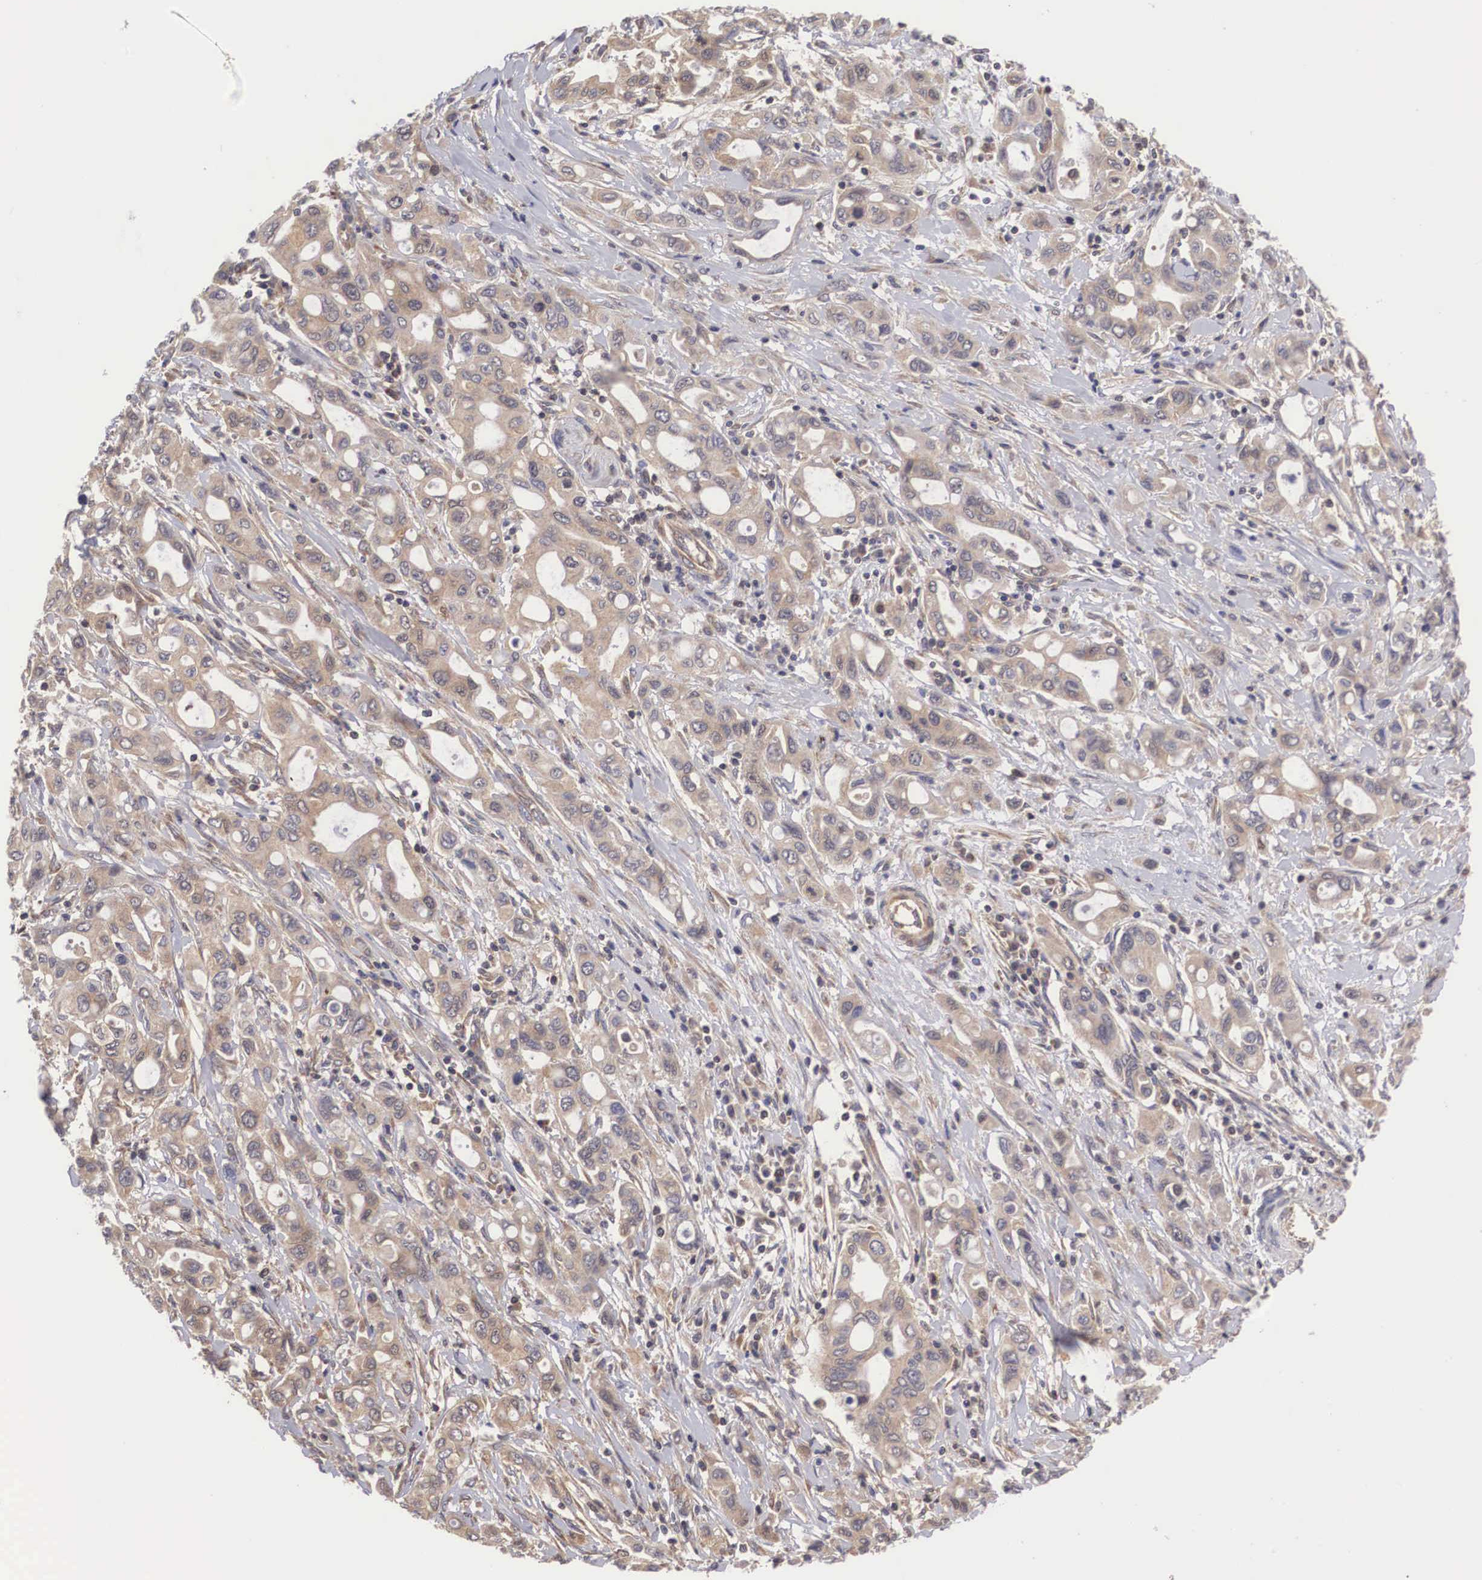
{"staining": {"intensity": "weak", "quantity": ">75%", "location": "cytoplasmic/membranous"}, "tissue": "pancreatic cancer", "cell_type": "Tumor cells", "image_type": "cancer", "snomed": [{"axis": "morphology", "description": "Adenocarcinoma, NOS"}, {"axis": "topography", "description": "Pancreas"}], "caption": "Immunohistochemical staining of pancreatic cancer displays weak cytoplasmic/membranous protein expression in about >75% of tumor cells.", "gene": "DHRS1", "patient": {"sex": "female", "age": 57}}